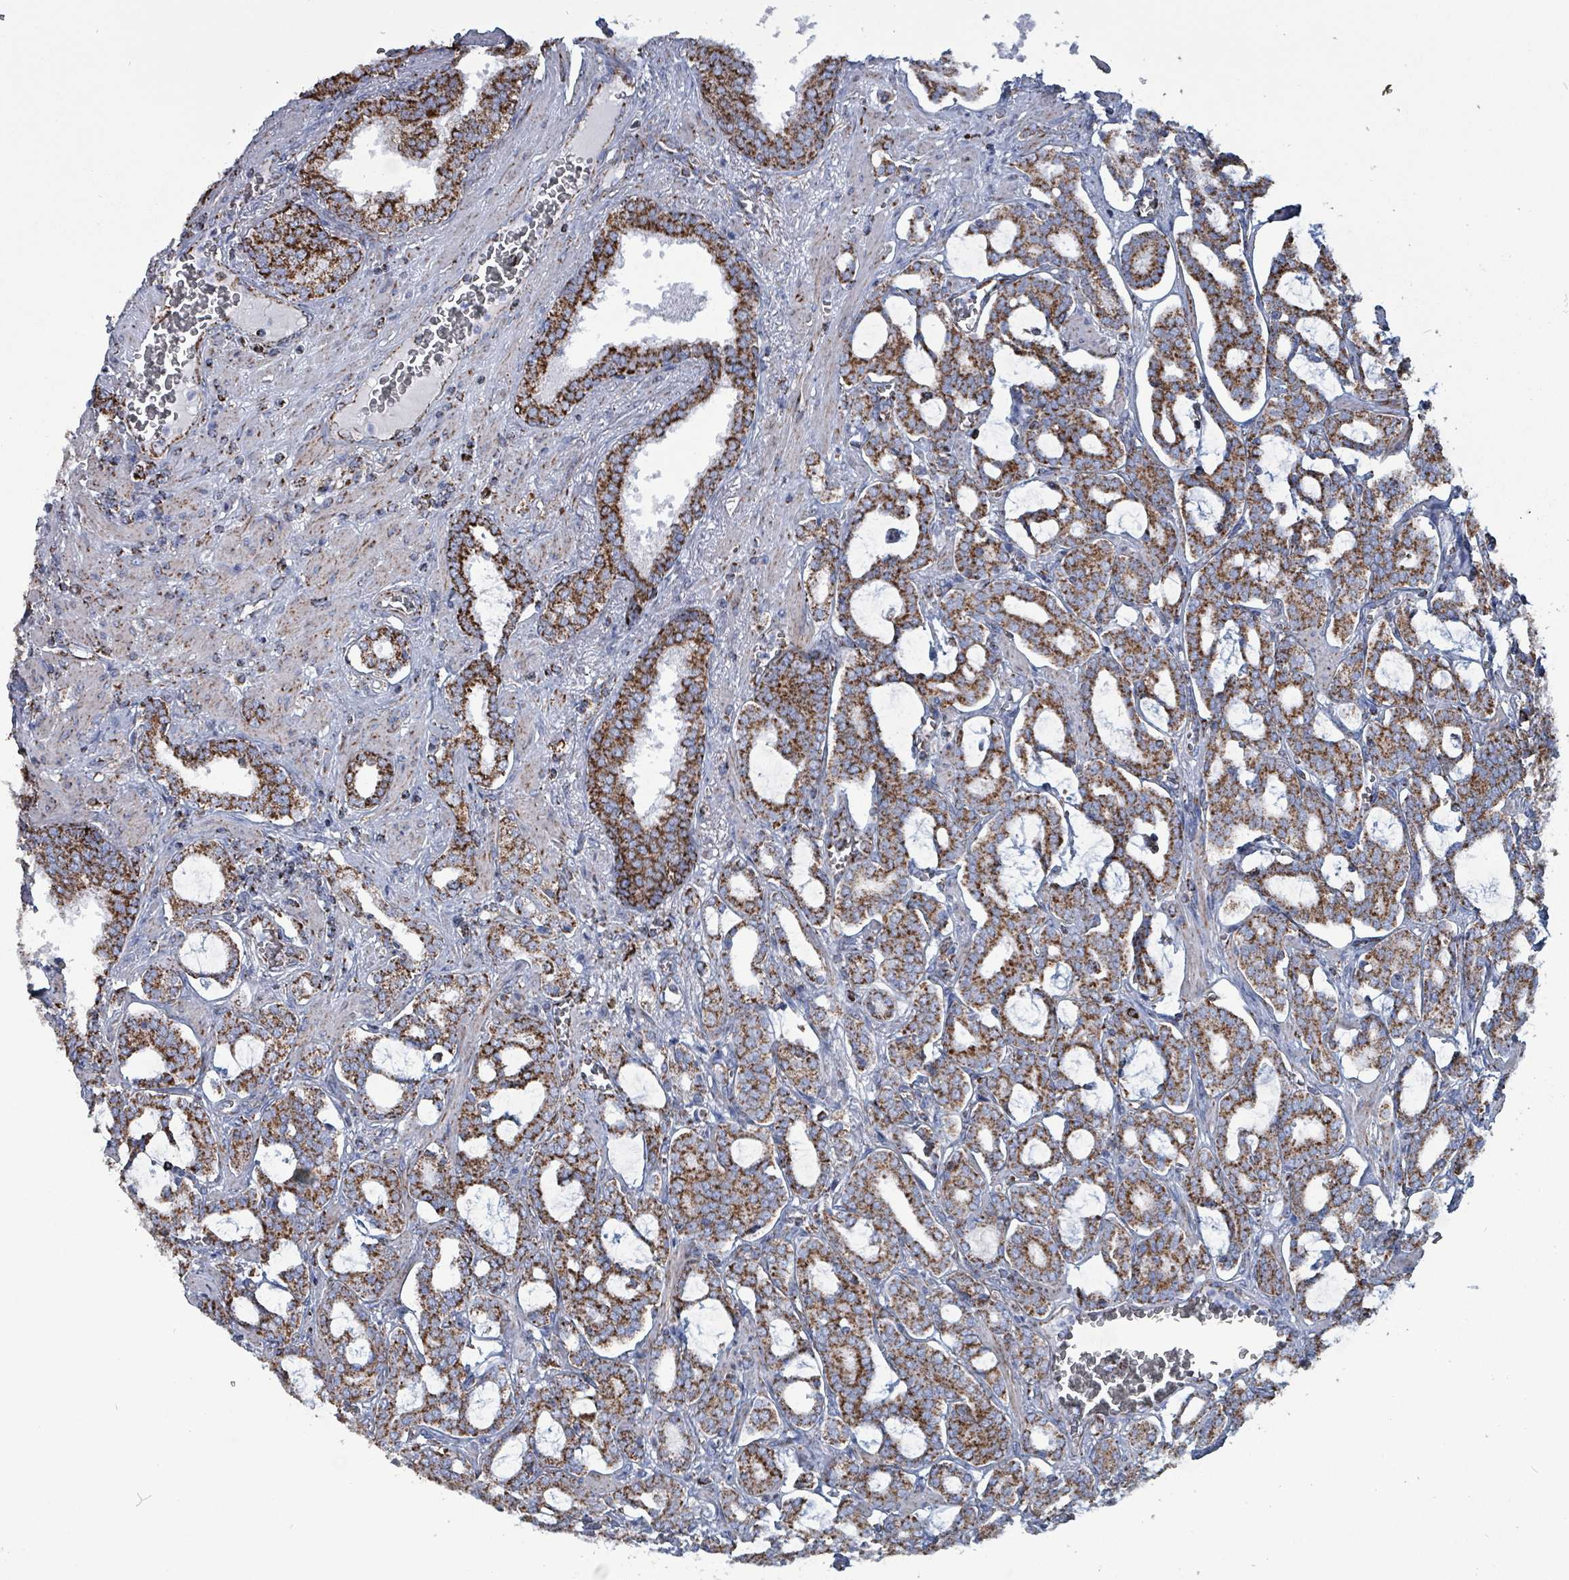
{"staining": {"intensity": "strong", "quantity": ">75%", "location": "cytoplasmic/membranous"}, "tissue": "prostate cancer", "cell_type": "Tumor cells", "image_type": "cancer", "snomed": [{"axis": "morphology", "description": "Adenocarcinoma, High grade"}, {"axis": "topography", "description": "Prostate and seminal vesicle, NOS"}], "caption": "Immunohistochemical staining of human prostate adenocarcinoma (high-grade) exhibits strong cytoplasmic/membranous protein expression in about >75% of tumor cells. (IHC, brightfield microscopy, high magnification).", "gene": "IDH3B", "patient": {"sex": "male", "age": 67}}